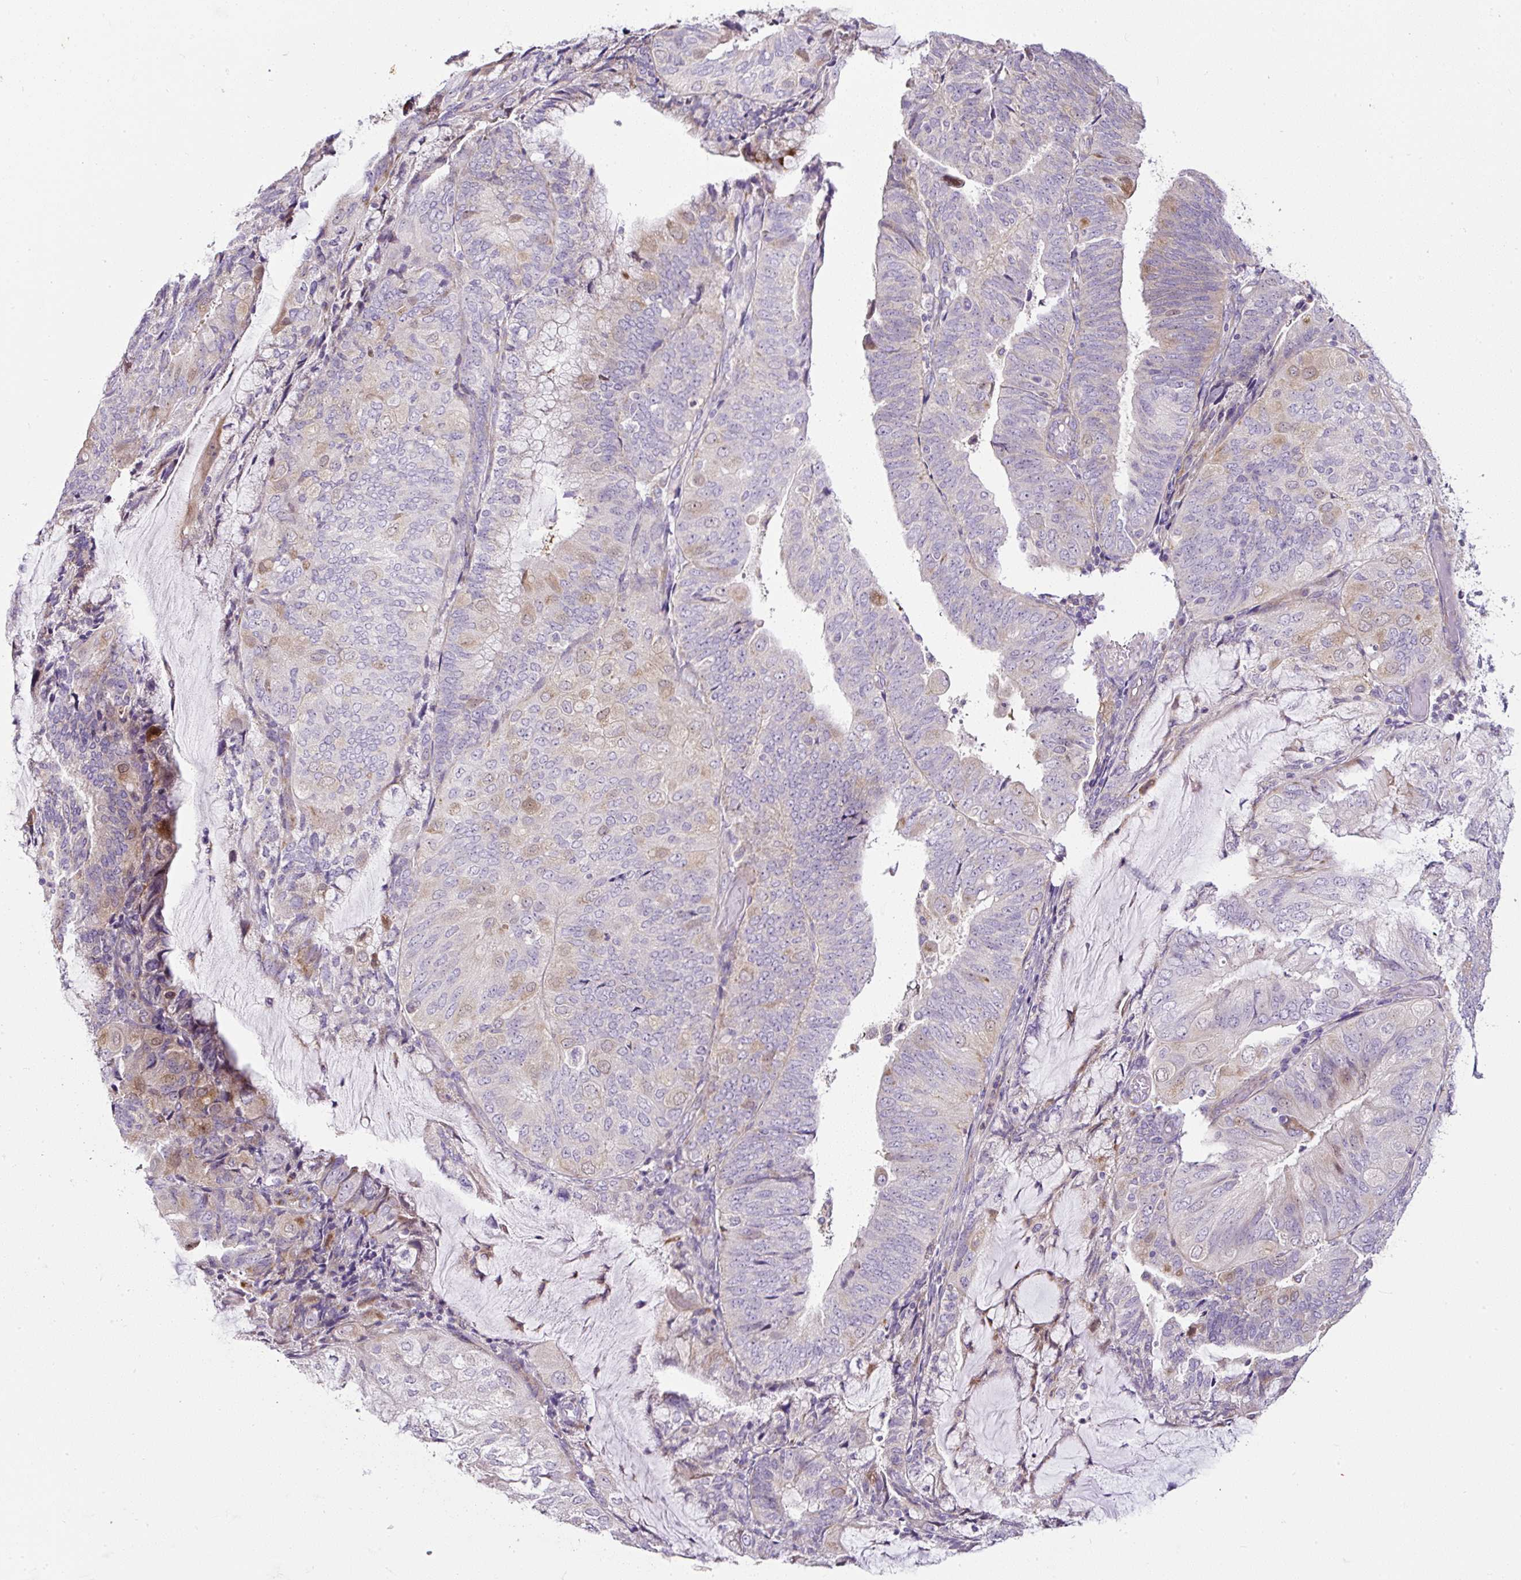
{"staining": {"intensity": "negative", "quantity": "none", "location": "none"}, "tissue": "endometrial cancer", "cell_type": "Tumor cells", "image_type": "cancer", "snomed": [{"axis": "morphology", "description": "Adenocarcinoma, NOS"}, {"axis": "topography", "description": "Endometrium"}], "caption": "Protein analysis of endometrial adenocarcinoma displays no significant expression in tumor cells.", "gene": "HPS4", "patient": {"sex": "female", "age": 81}}